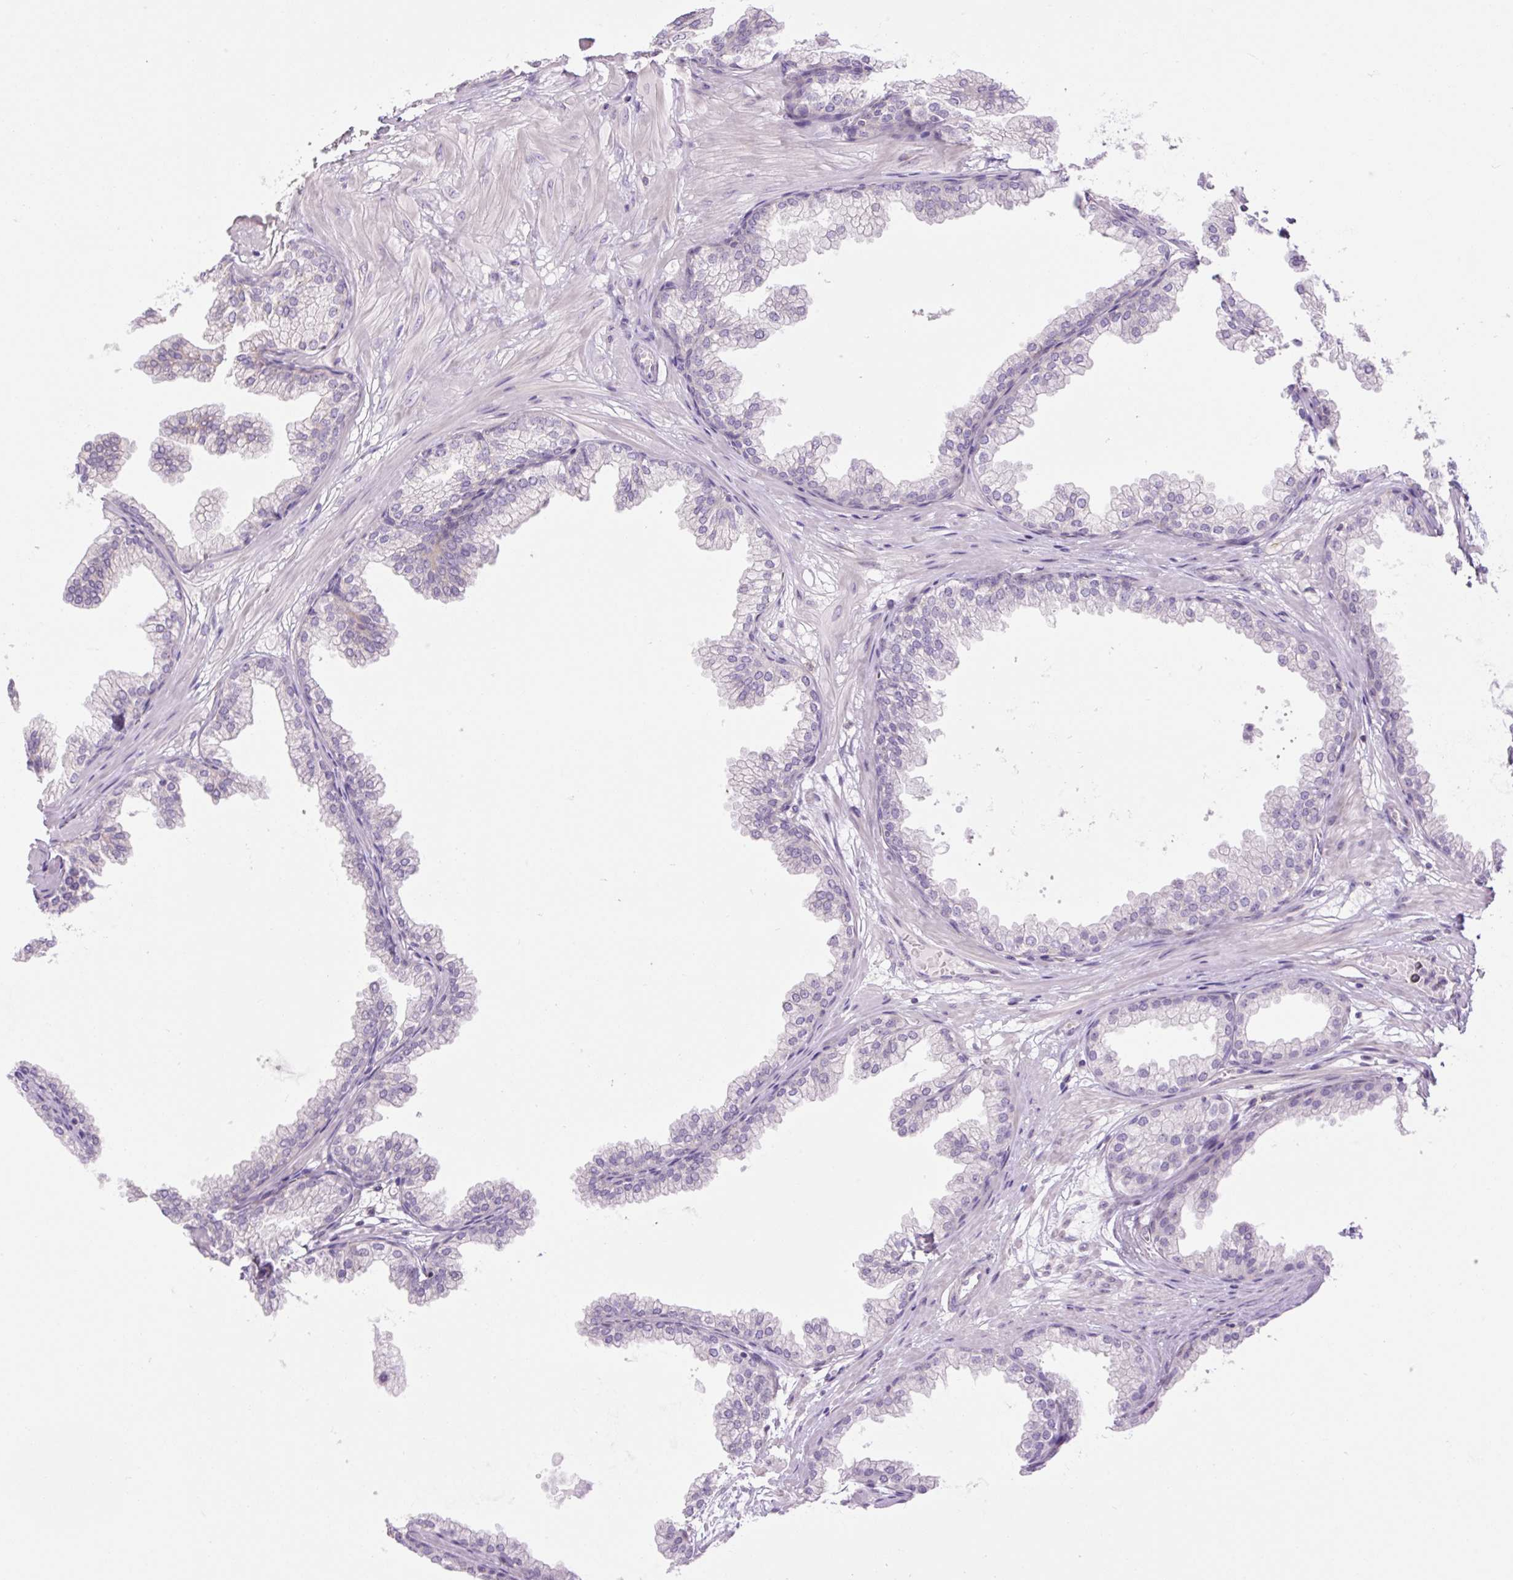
{"staining": {"intensity": "weak", "quantity": "<25%", "location": "cytoplasmic/membranous"}, "tissue": "prostate", "cell_type": "Glandular cells", "image_type": "normal", "snomed": [{"axis": "morphology", "description": "Normal tissue, NOS"}, {"axis": "topography", "description": "Prostate"}], "caption": "Protein analysis of normal prostate shows no significant positivity in glandular cells. Nuclei are stained in blue.", "gene": "GRID2", "patient": {"sex": "male", "age": 37}}